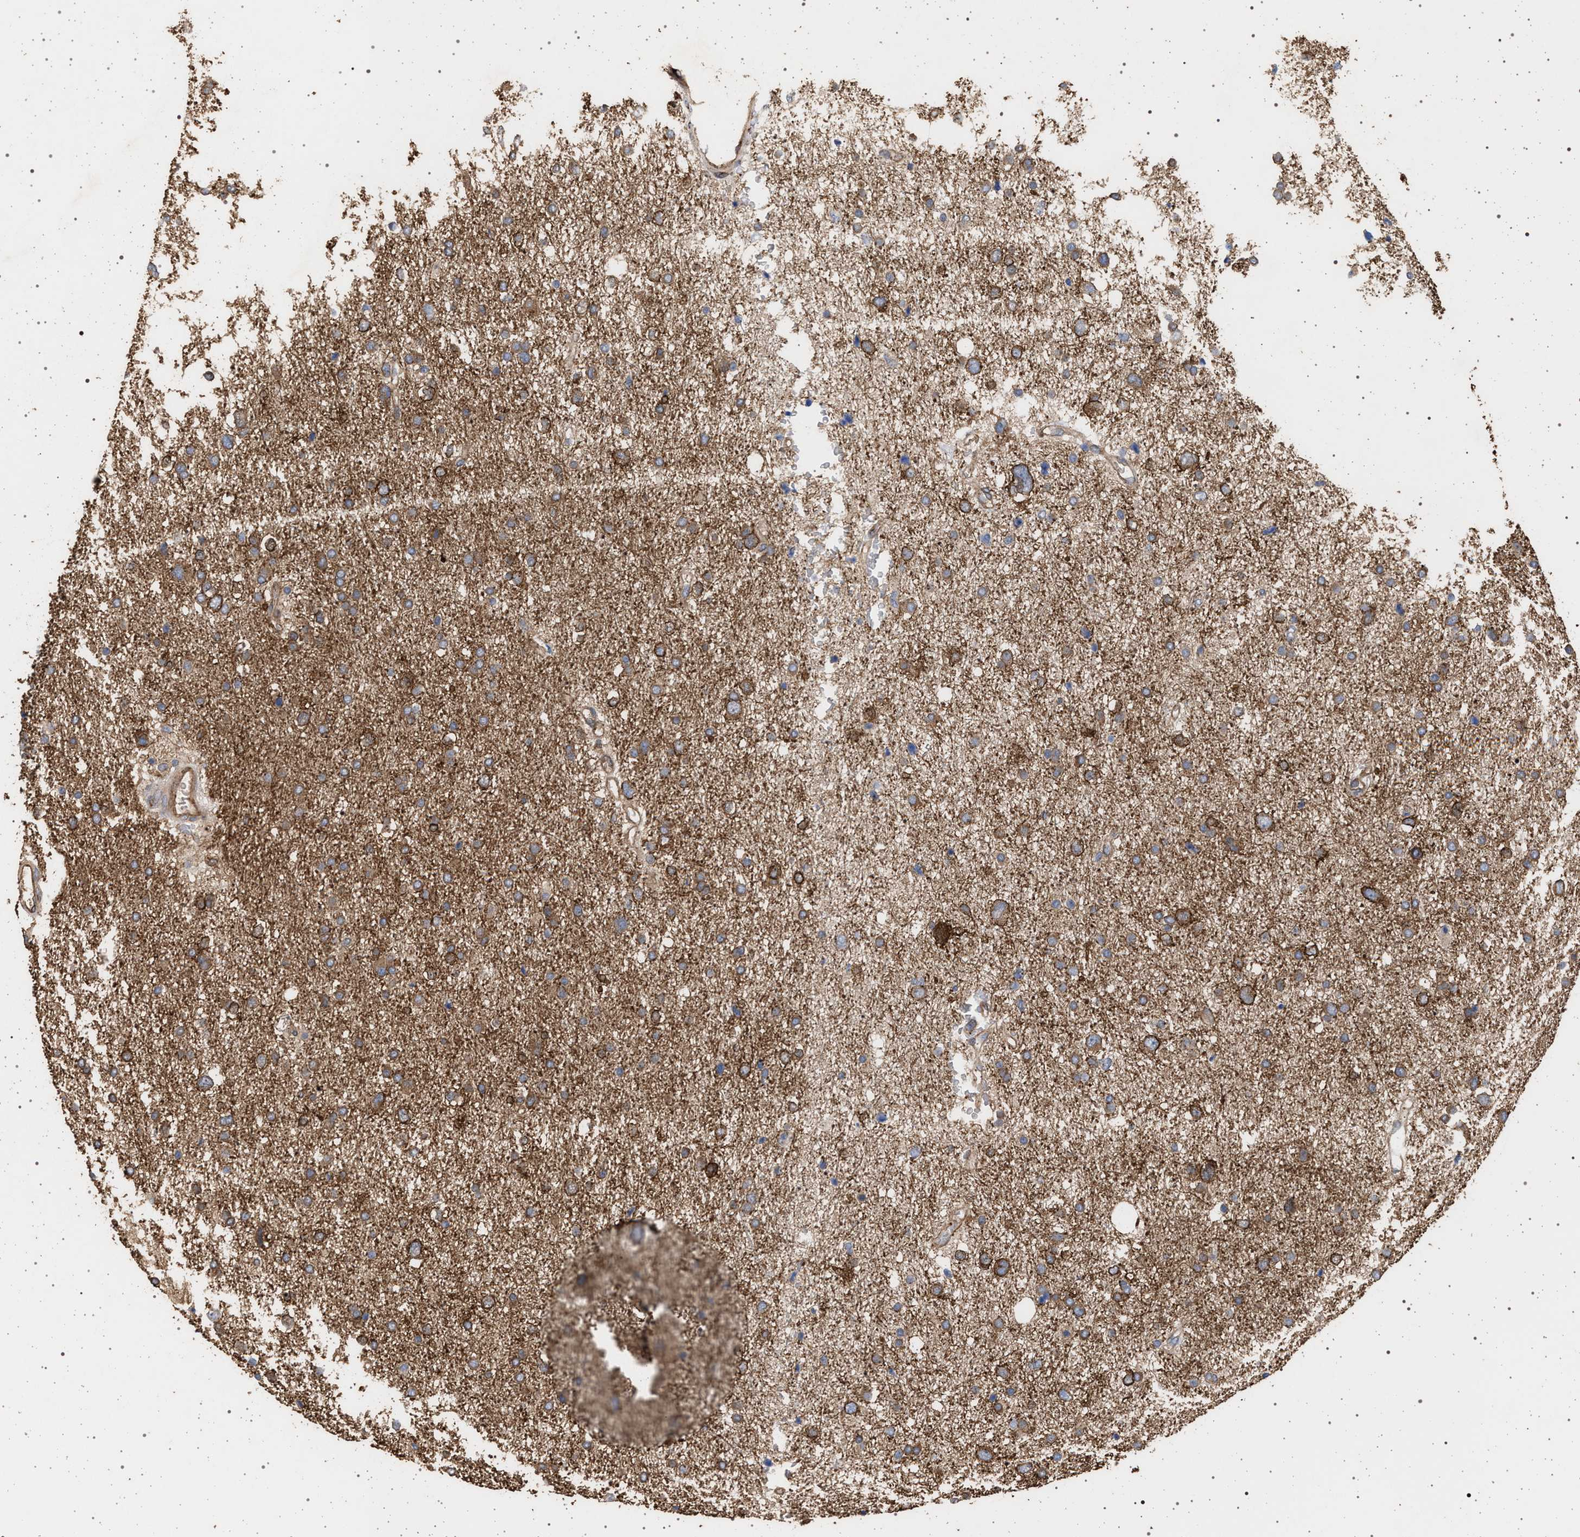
{"staining": {"intensity": "moderate", "quantity": ">75%", "location": "cytoplasmic/membranous"}, "tissue": "glioma", "cell_type": "Tumor cells", "image_type": "cancer", "snomed": [{"axis": "morphology", "description": "Glioma, malignant, Low grade"}, {"axis": "topography", "description": "Brain"}], "caption": "IHC (DAB (3,3'-diaminobenzidine)) staining of human glioma shows moderate cytoplasmic/membranous protein expression in approximately >75% of tumor cells. (DAB IHC, brown staining for protein, blue staining for nuclei).", "gene": "IFT20", "patient": {"sex": "female", "age": 37}}